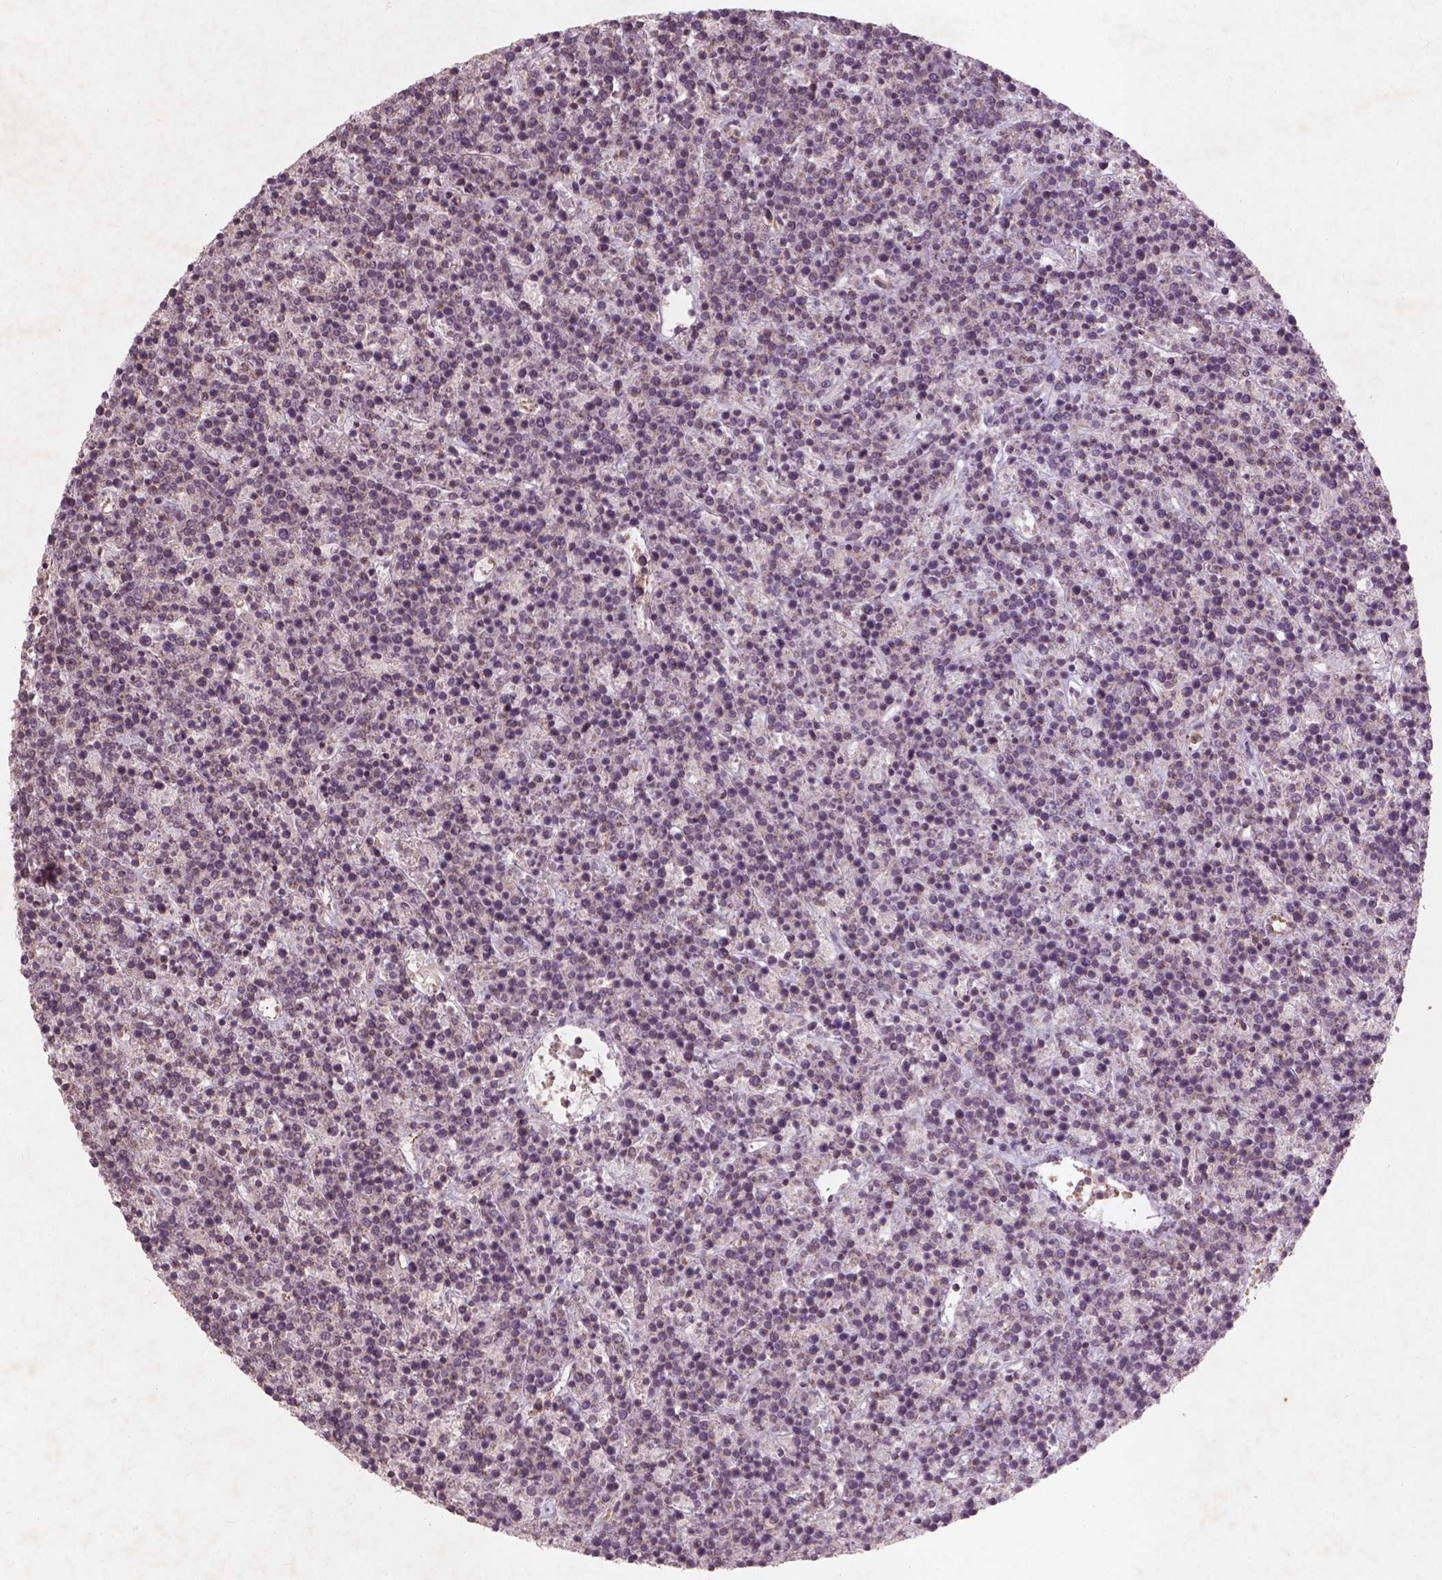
{"staining": {"intensity": "negative", "quantity": "none", "location": "none"}, "tissue": "lymphoma", "cell_type": "Tumor cells", "image_type": "cancer", "snomed": [{"axis": "morphology", "description": "Malignant lymphoma, non-Hodgkin's type, High grade"}, {"axis": "topography", "description": "Ovary"}], "caption": "Tumor cells are negative for protein expression in human high-grade malignant lymphoma, non-Hodgkin's type. (Stains: DAB (3,3'-diaminobenzidine) immunohistochemistry with hematoxylin counter stain, Microscopy: brightfield microscopy at high magnification).", "gene": "SMAD2", "patient": {"sex": "female", "age": 56}}